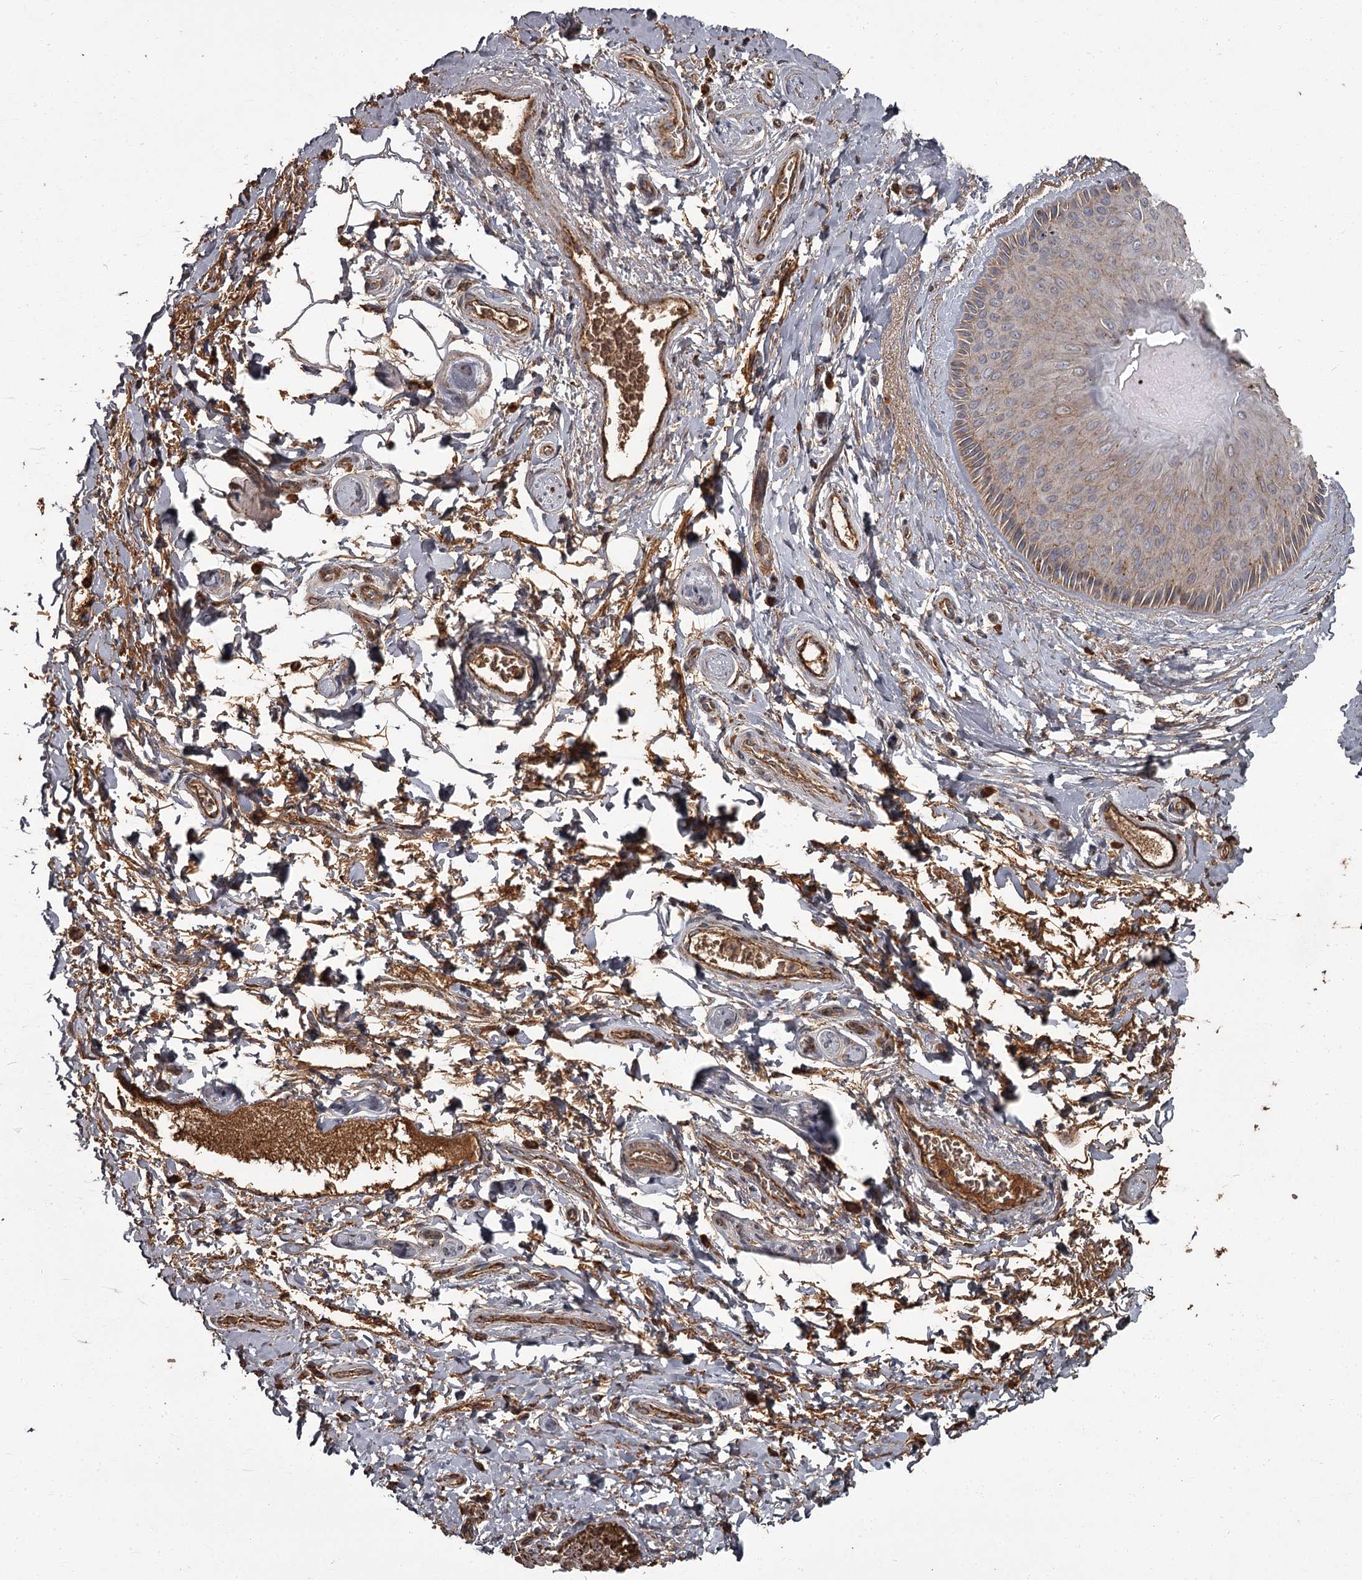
{"staining": {"intensity": "strong", "quantity": "25%-75%", "location": "cytoplasmic/membranous"}, "tissue": "skin", "cell_type": "Epidermal cells", "image_type": "normal", "snomed": [{"axis": "morphology", "description": "Normal tissue, NOS"}, {"axis": "topography", "description": "Anal"}], "caption": "IHC photomicrograph of normal skin: skin stained using immunohistochemistry (IHC) shows high levels of strong protein expression localized specifically in the cytoplasmic/membranous of epidermal cells, appearing as a cytoplasmic/membranous brown color.", "gene": "THAP9", "patient": {"sex": "male", "age": 44}}